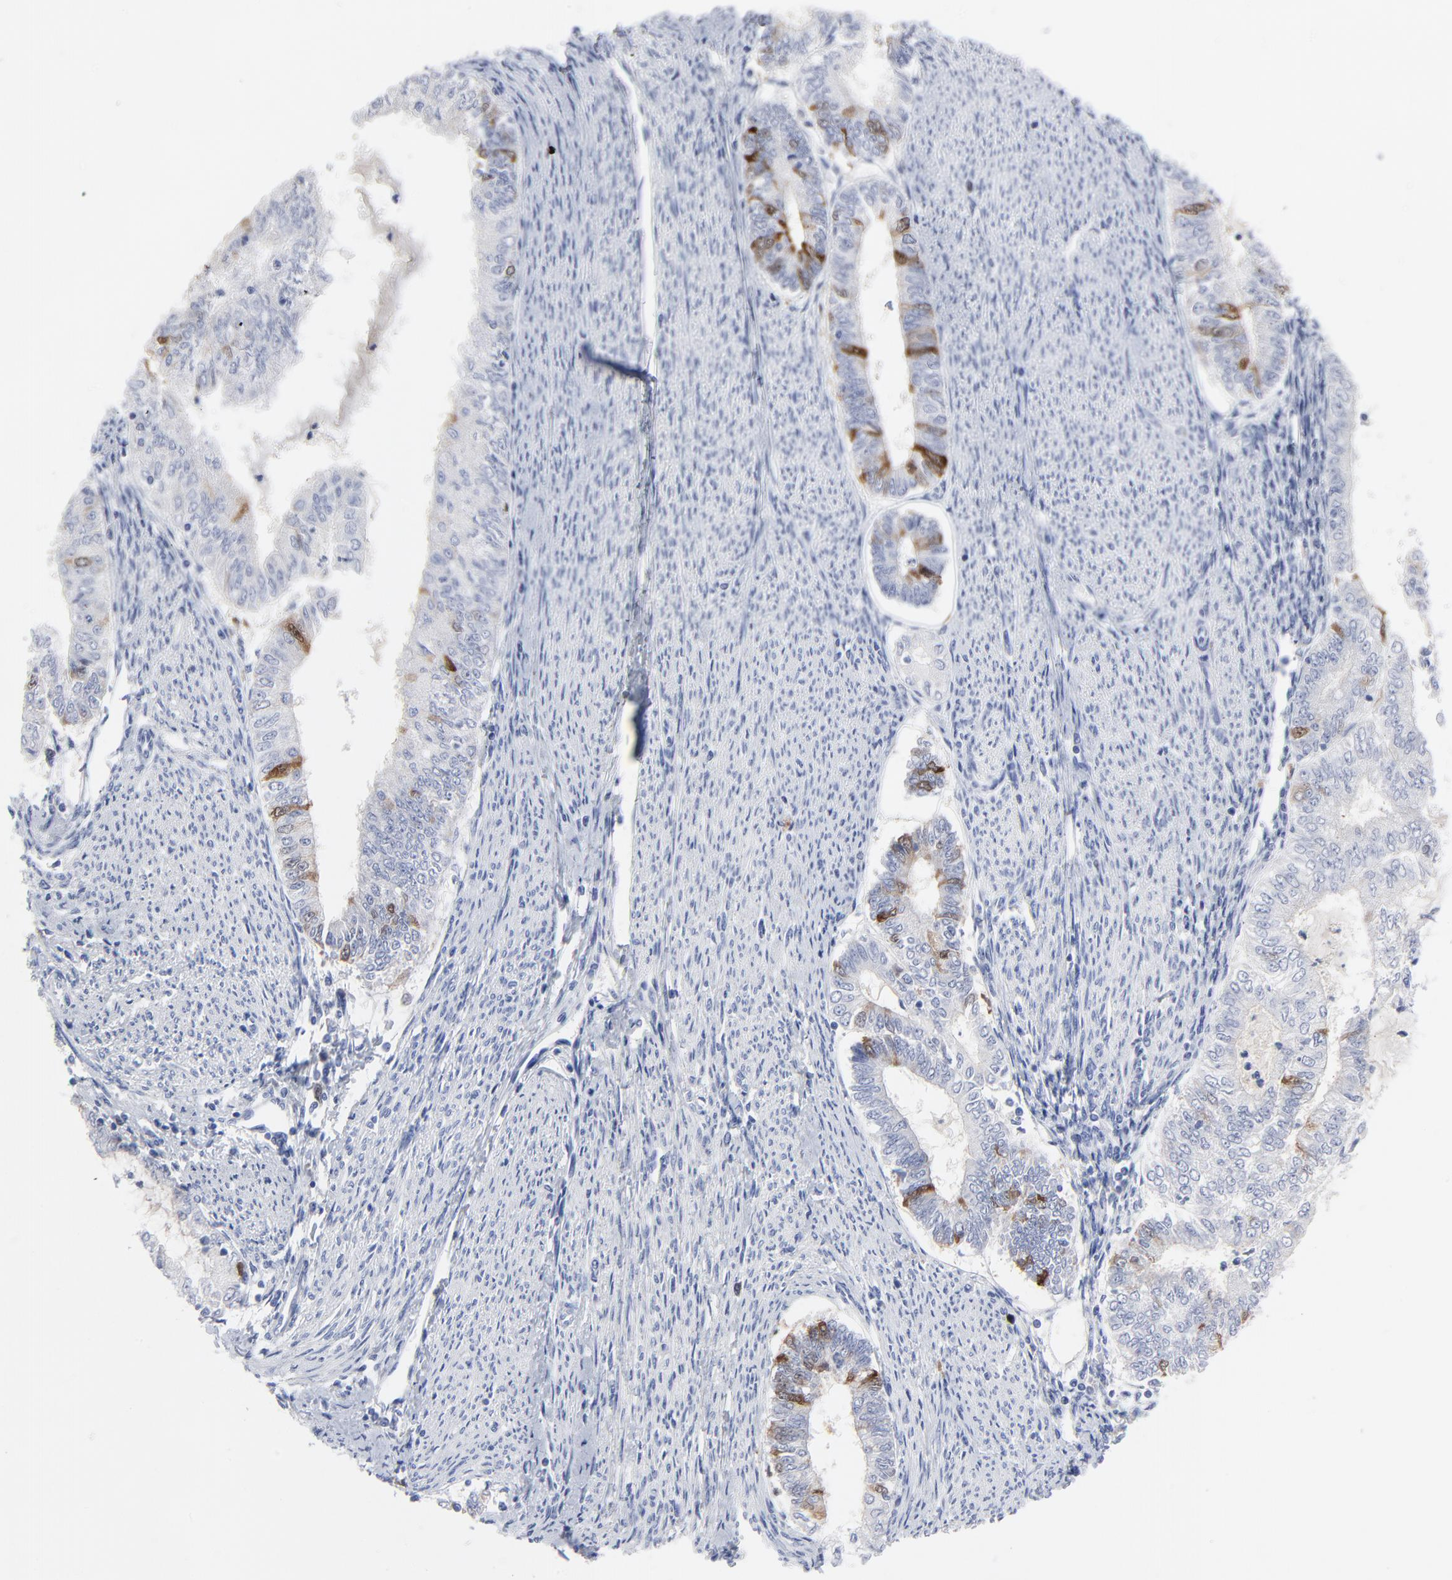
{"staining": {"intensity": "strong", "quantity": "<25%", "location": "cytoplasmic/membranous,nuclear"}, "tissue": "endometrial cancer", "cell_type": "Tumor cells", "image_type": "cancer", "snomed": [{"axis": "morphology", "description": "Adenocarcinoma, NOS"}, {"axis": "topography", "description": "Endometrium"}], "caption": "Immunohistochemistry staining of endometrial cancer (adenocarcinoma), which exhibits medium levels of strong cytoplasmic/membranous and nuclear expression in about <25% of tumor cells indicating strong cytoplasmic/membranous and nuclear protein positivity. The staining was performed using DAB (3,3'-diaminobenzidine) (brown) for protein detection and nuclei were counterstained in hematoxylin (blue).", "gene": "CDK1", "patient": {"sex": "female", "age": 66}}